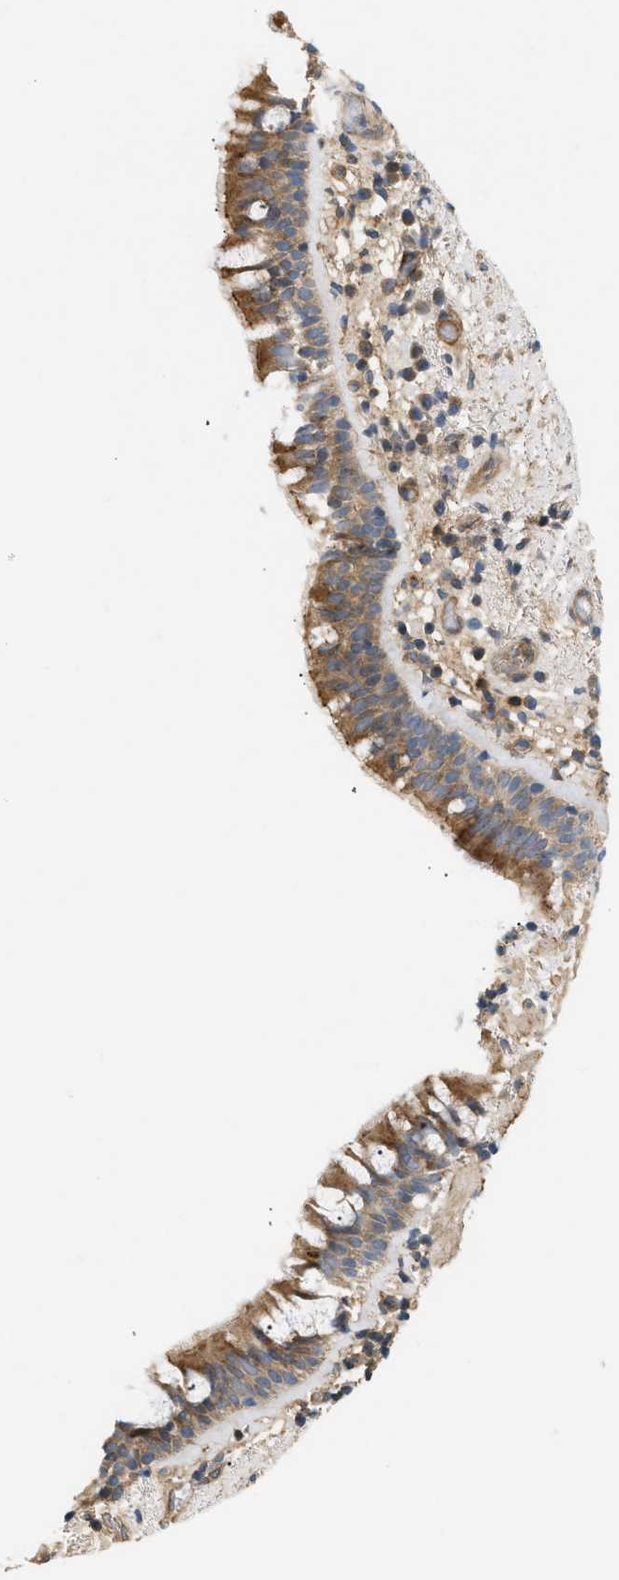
{"staining": {"intensity": "moderate", "quantity": "25%-75%", "location": "cytoplasmic/membranous"}, "tissue": "bronchus", "cell_type": "Respiratory epithelial cells", "image_type": "normal", "snomed": [{"axis": "morphology", "description": "Normal tissue, NOS"}, {"axis": "morphology", "description": "Inflammation, NOS"}, {"axis": "topography", "description": "Cartilage tissue"}, {"axis": "topography", "description": "Bronchus"}], "caption": "DAB (3,3'-diaminobenzidine) immunohistochemical staining of unremarkable bronchus reveals moderate cytoplasmic/membranous protein positivity in approximately 25%-75% of respiratory epithelial cells. (DAB = brown stain, brightfield microscopy at high magnification).", "gene": "FARS2", "patient": {"sex": "male", "age": 77}}